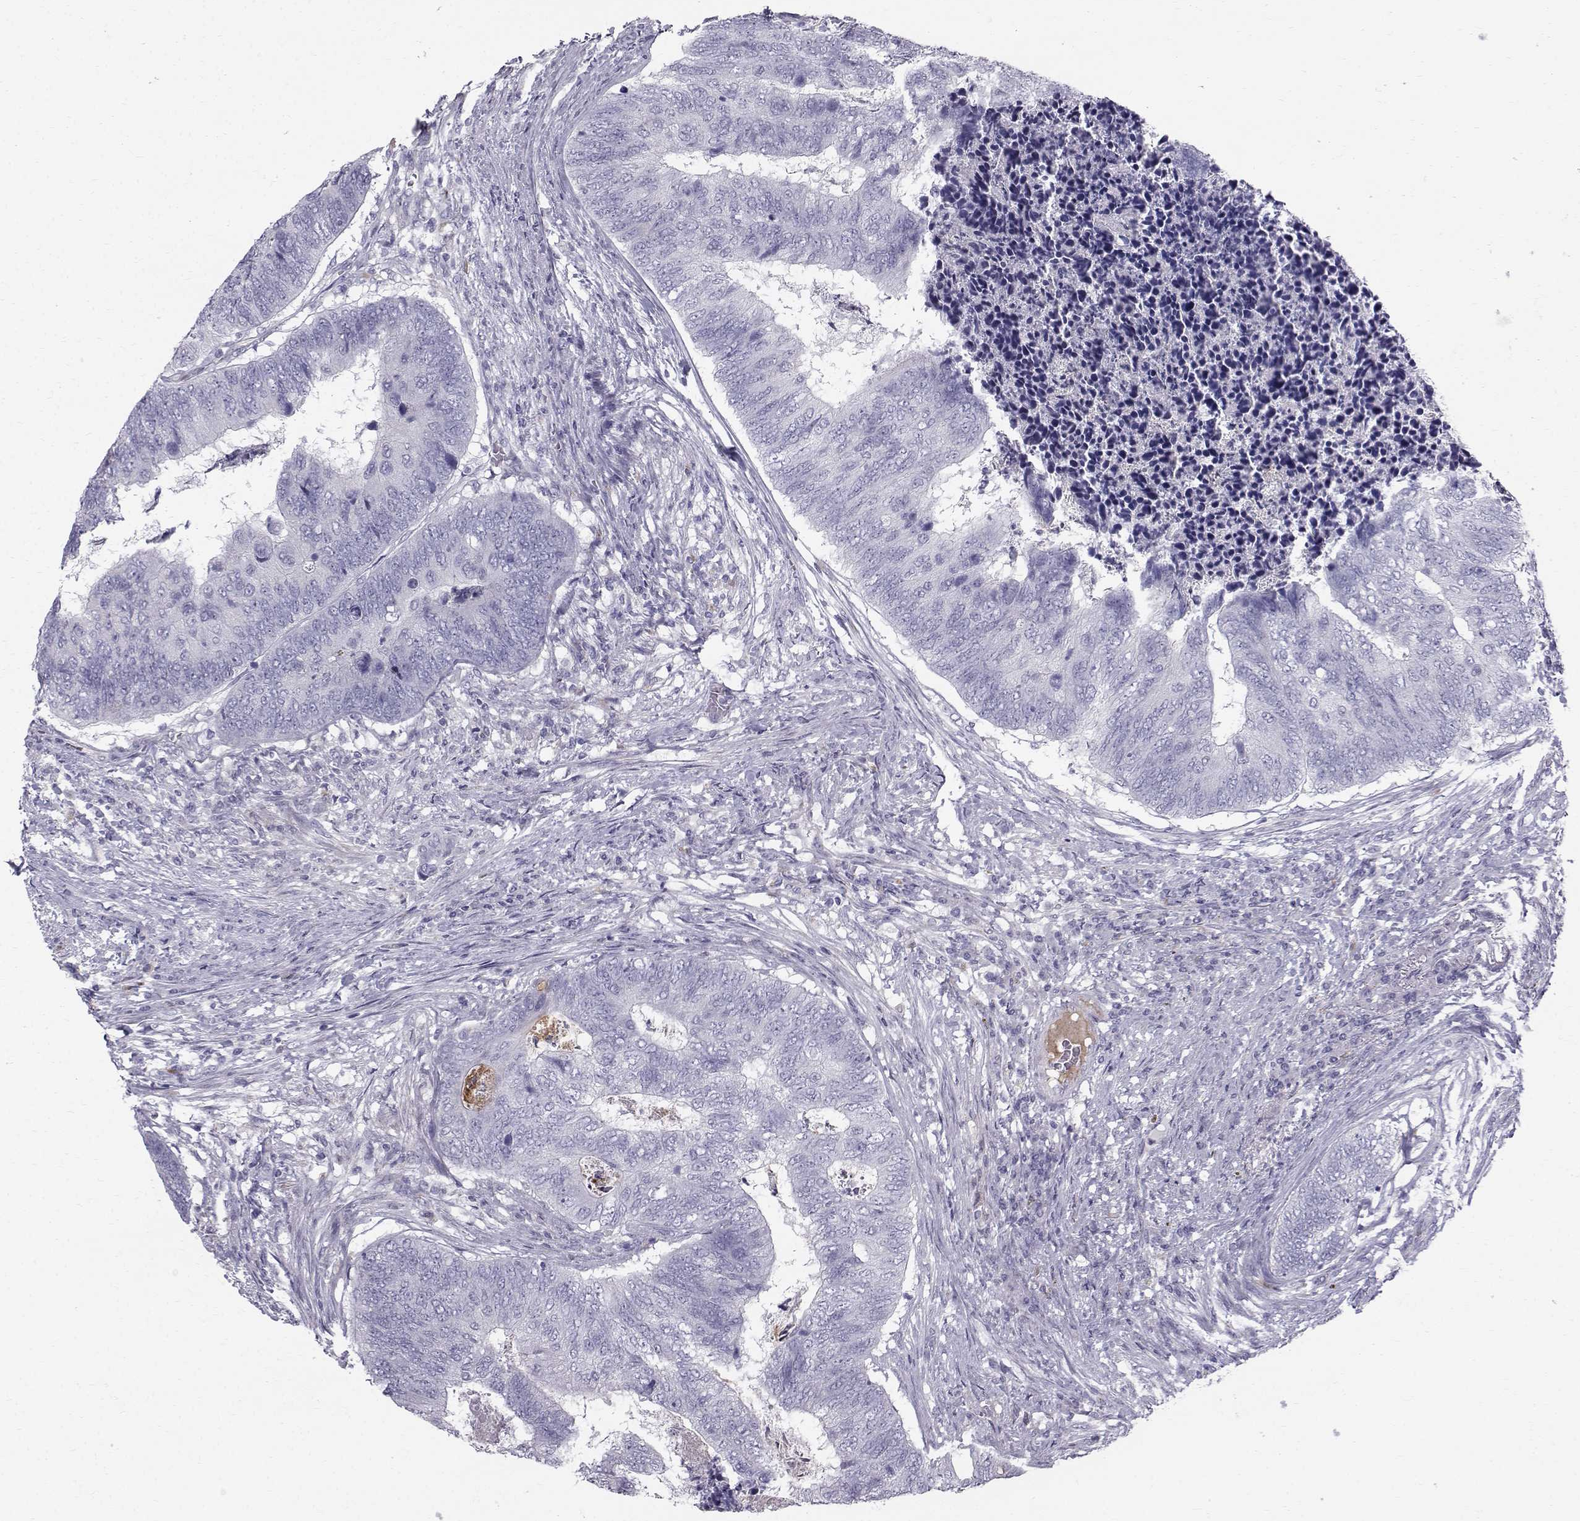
{"staining": {"intensity": "negative", "quantity": "none", "location": "none"}, "tissue": "colorectal cancer", "cell_type": "Tumor cells", "image_type": "cancer", "snomed": [{"axis": "morphology", "description": "Adenocarcinoma, NOS"}, {"axis": "topography", "description": "Colon"}], "caption": "The histopathology image shows no staining of tumor cells in colorectal adenocarcinoma.", "gene": "CALCR", "patient": {"sex": "female", "age": 67}}